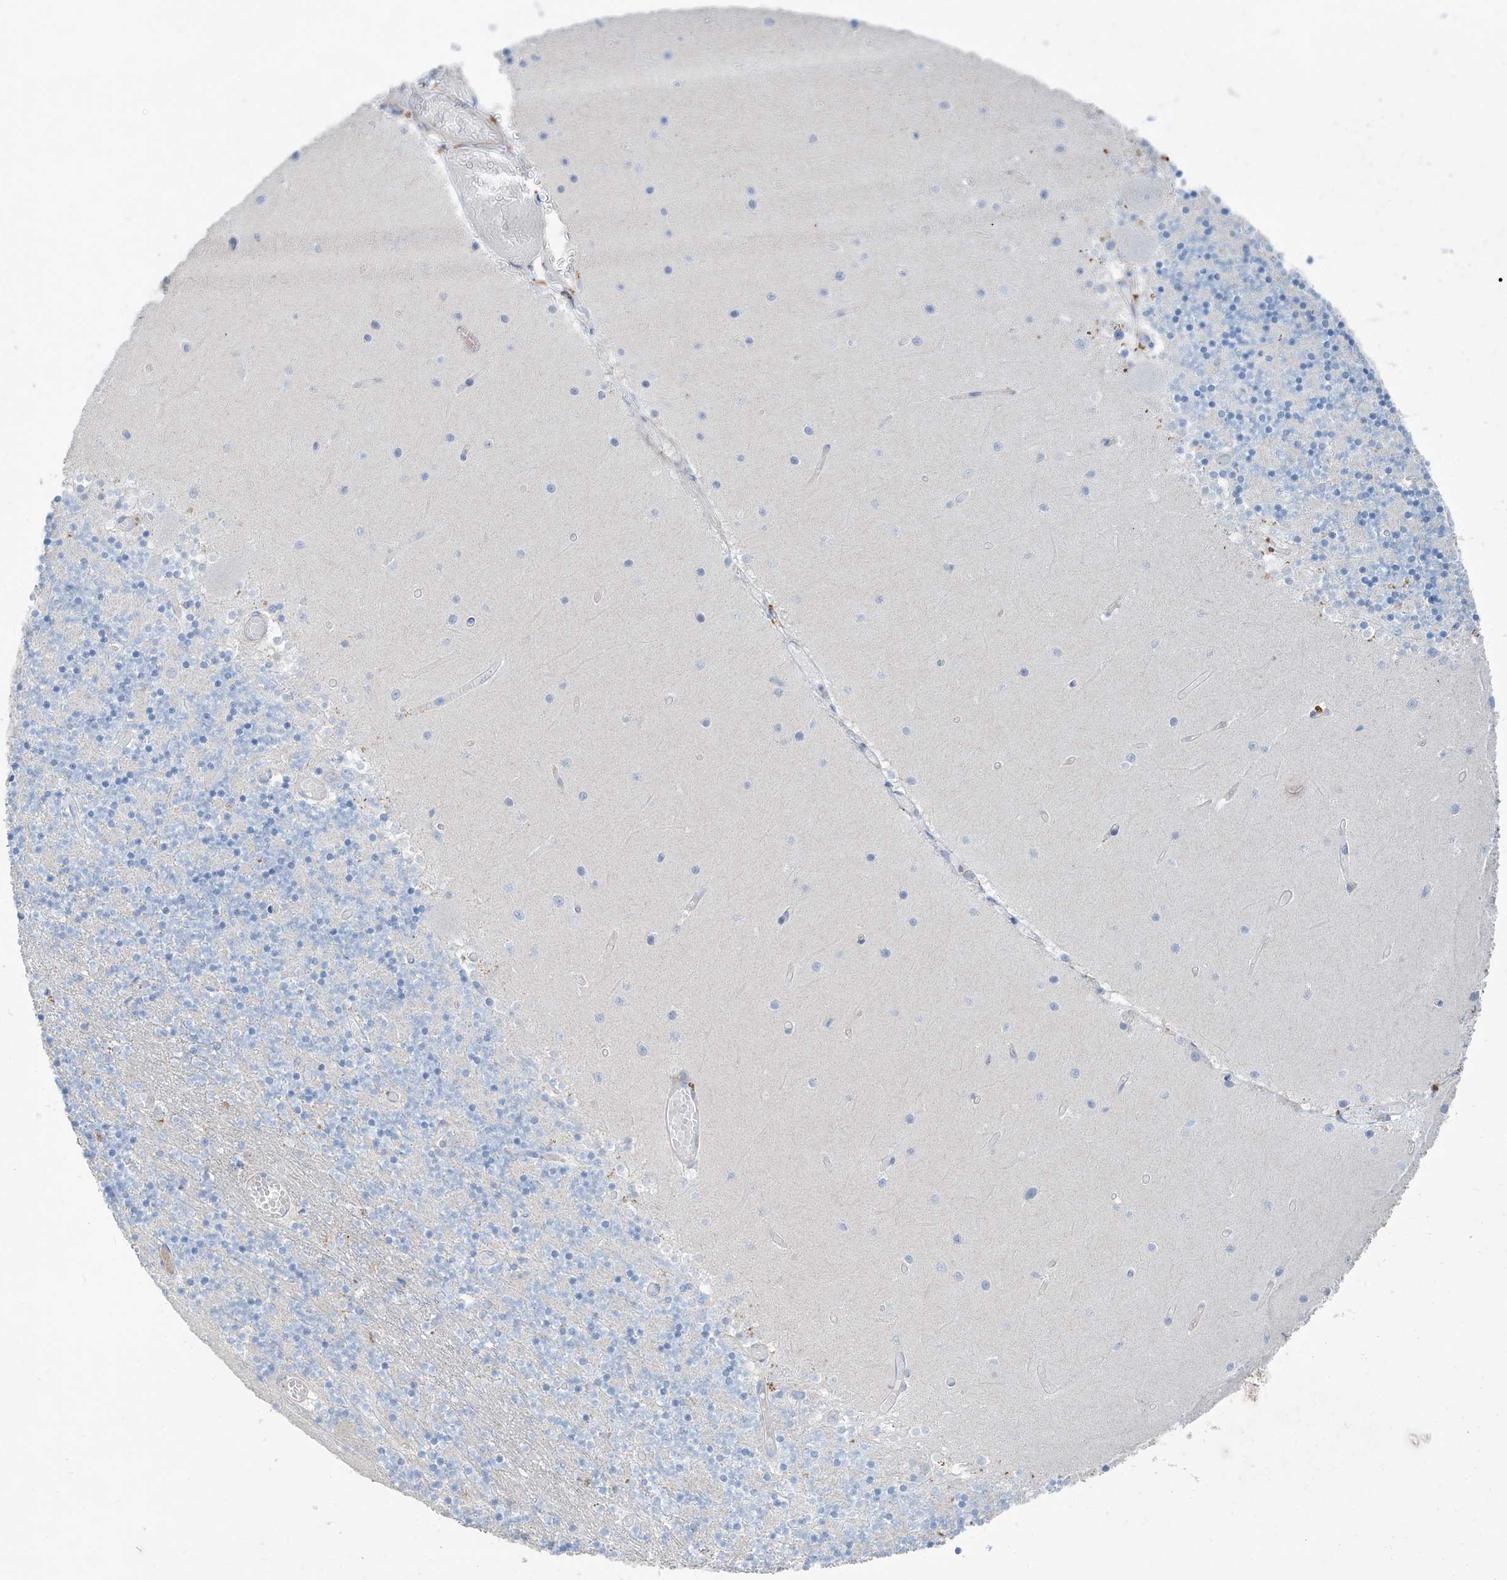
{"staining": {"intensity": "negative", "quantity": "none", "location": "none"}, "tissue": "cerebellum", "cell_type": "Cells in granular layer", "image_type": "normal", "snomed": [{"axis": "morphology", "description": "Normal tissue, NOS"}, {"axis": "topography", "description": "Cerebellum"}], "caption": "Cells in granular layer show no significant protein staining in unremarkable cerebellum.", "gene": "ANKRD34A", "patient": {"sex": "female", "age": 28}}